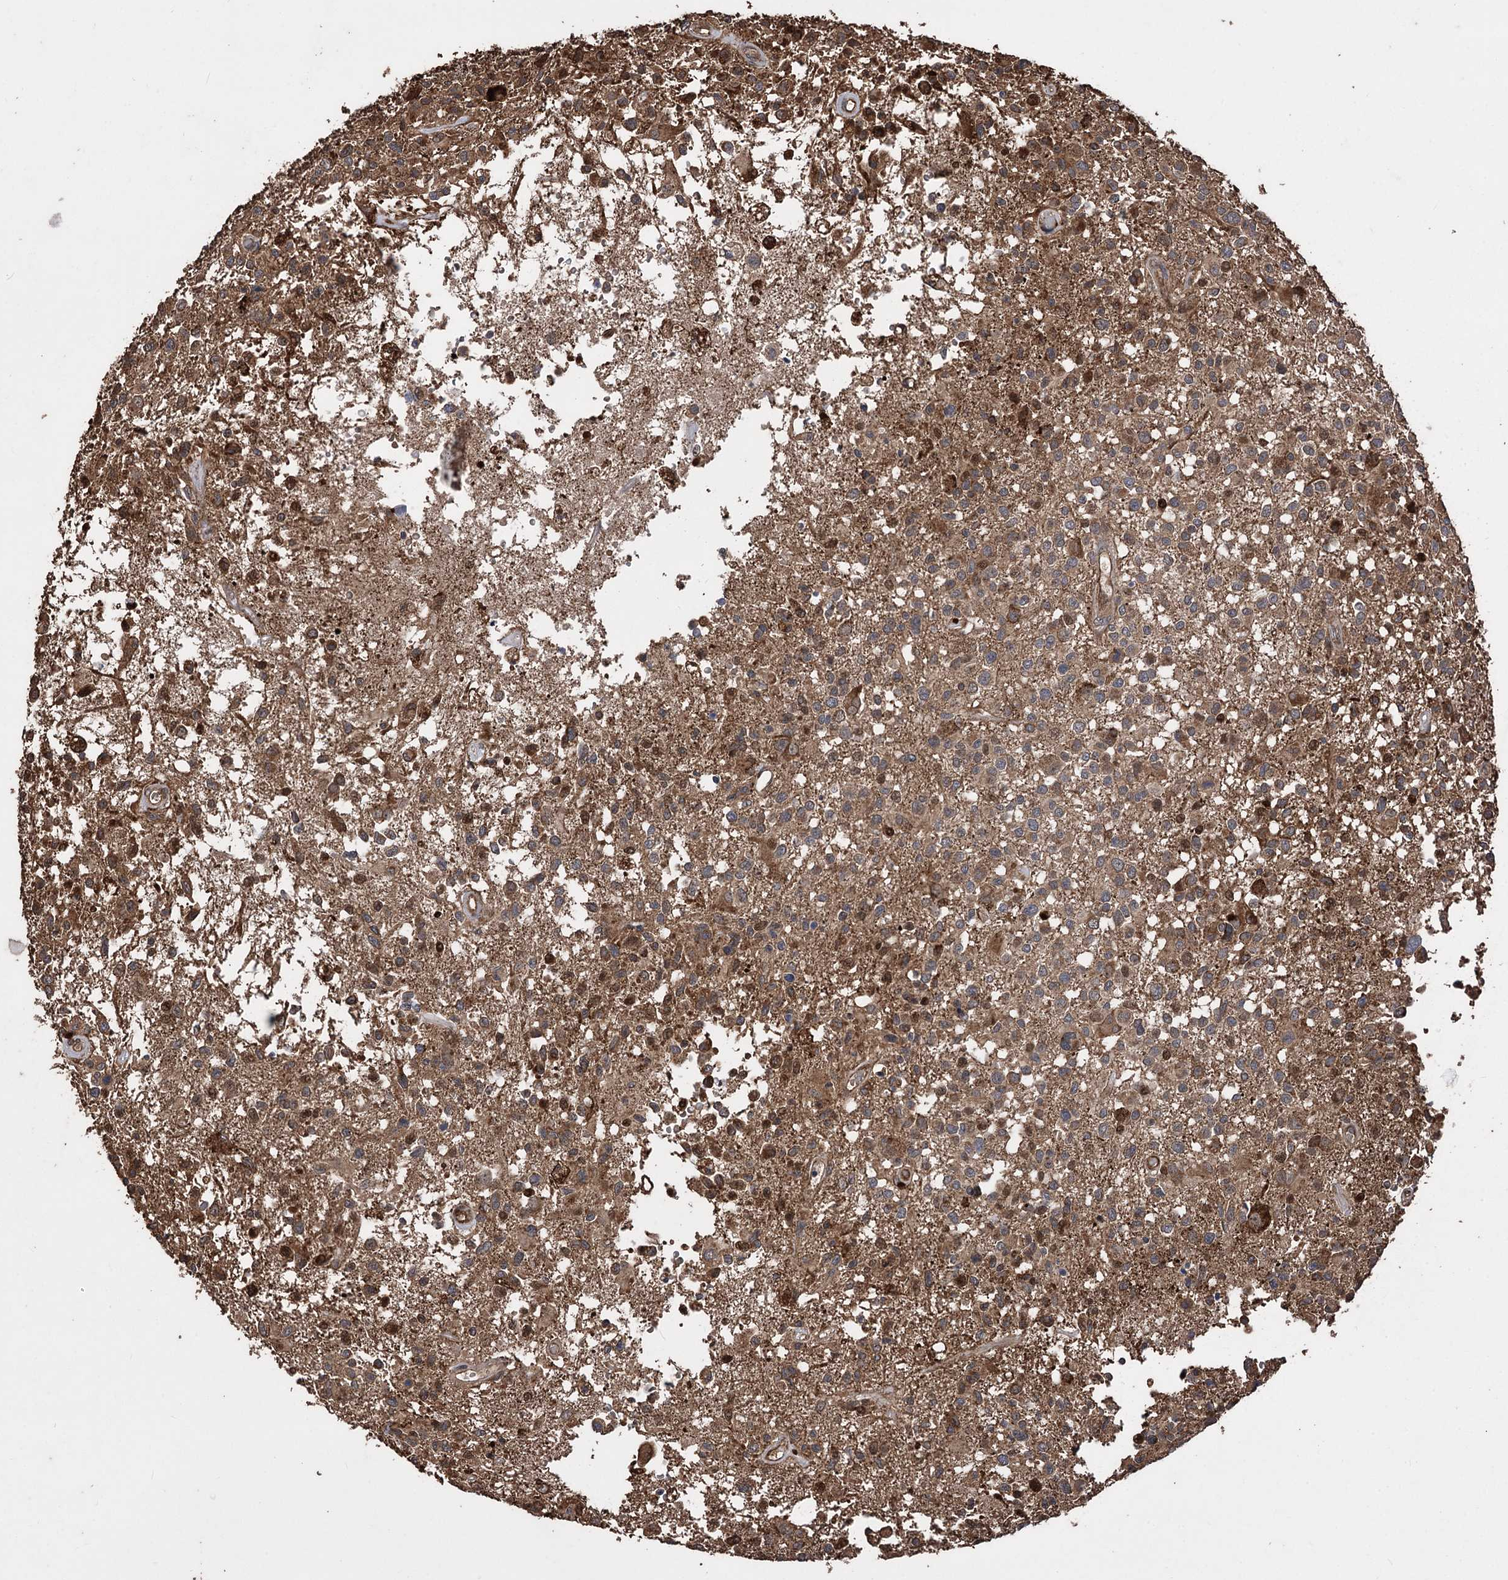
{"staining": {"intensity": "moderate", "quantity": "25%-75%", "location": "cytoplasmic/membranous"}, "tissue": "glioma", "cell_type": "Tumor cells", "image_type": "cancer", "snomed": [{"axis": "morphology", "description": "Glioma, malignant, High grade"}, {"axis": "morphology", "description": "Glioblastoma, NOS"}, {"axis": "topography", "description": "Brain"}], "caption": "Tumor cells show medium levels of moderate cytoplasmic/membranous staining in about 25%-75% of cells in malignant high-grade glioma. Nuclei are stained in blue.", "gene": "RASSF3", "patient": {"sex": "male", "age": 60}}